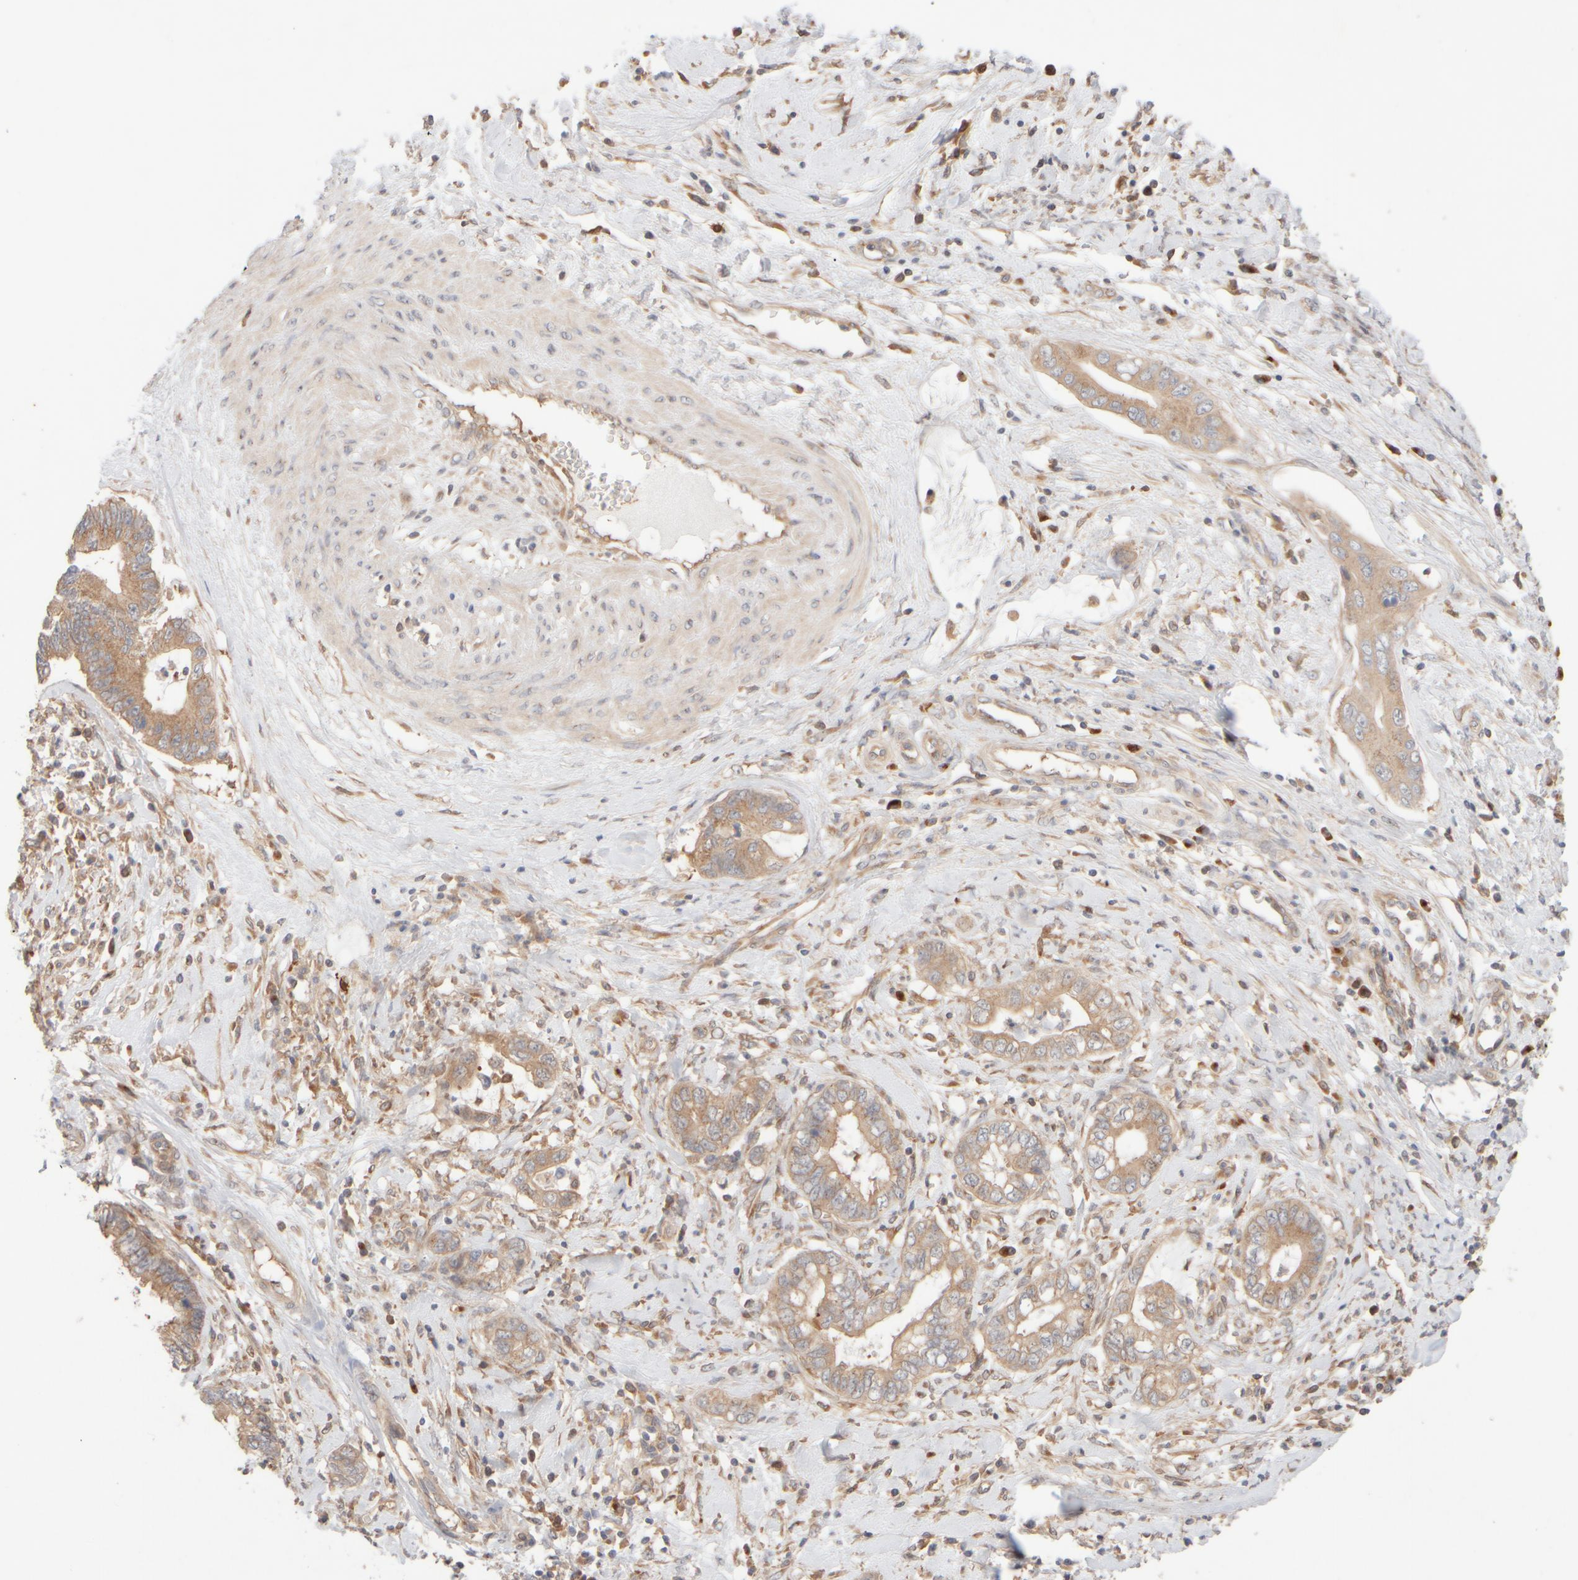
{"staining": {"intensity": "weak", "quantity": ">75%", "location": "cytoplasmic/membranous"}, "tissue": "cervical cancer", "cell_type": "Tumor cells", "image_type": "cancer", "snomed": [{"axis": "morphology", "description": "Adenocarcinoma, NOS"}, {"axis": "topography", "description": "Cervix"}], "caption": "The immunohistochemical stain labels weak cytoplasmic/membranous expression in tumor cells of cervical cancer (adenocarcinoma) tissue. (IHC, brightfield microscopy, high magnification).", "gene": "RABEP1", "patient": {"sex": "female", "age": 44}}